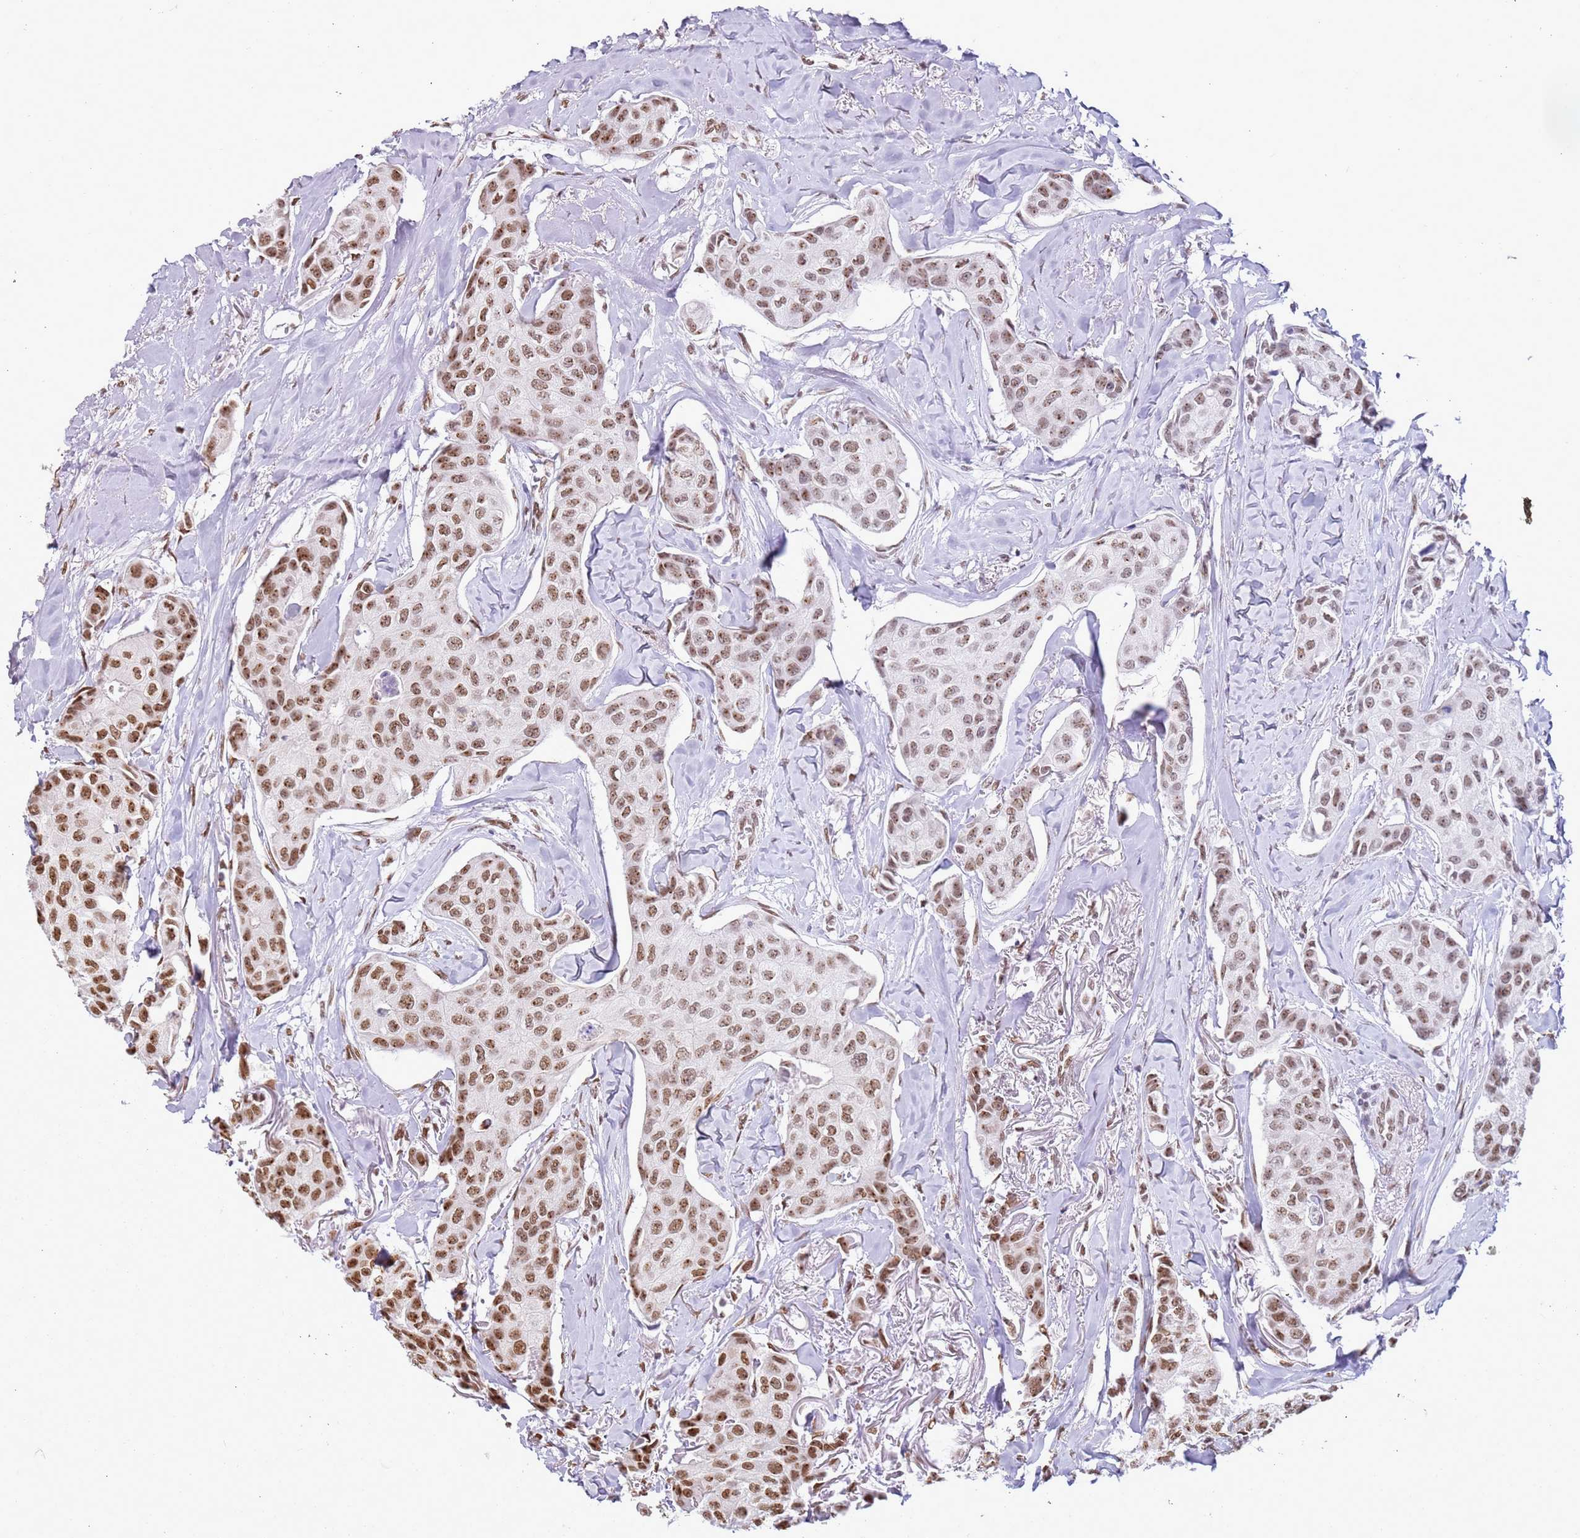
{"staining": {"intensity": "moderate", "quantity": ">75%", "location": "nuclear"}, "tissue": "breast cancer", "cell_type": "Tumor cells", "image_type": "cancer", "snomed": [{"axis": "morphology", "description": "Duct carcinoma"}, {"axis": "topography", "description": "Breast"}], "caption": "Tumor cells exhibit medium levels of moderate nuclear positivity in about >75% of cells in invasive ductal carcinoma (breast).", "gene": "TENT4A", "patient": {"sex": "female", "age": 80}}